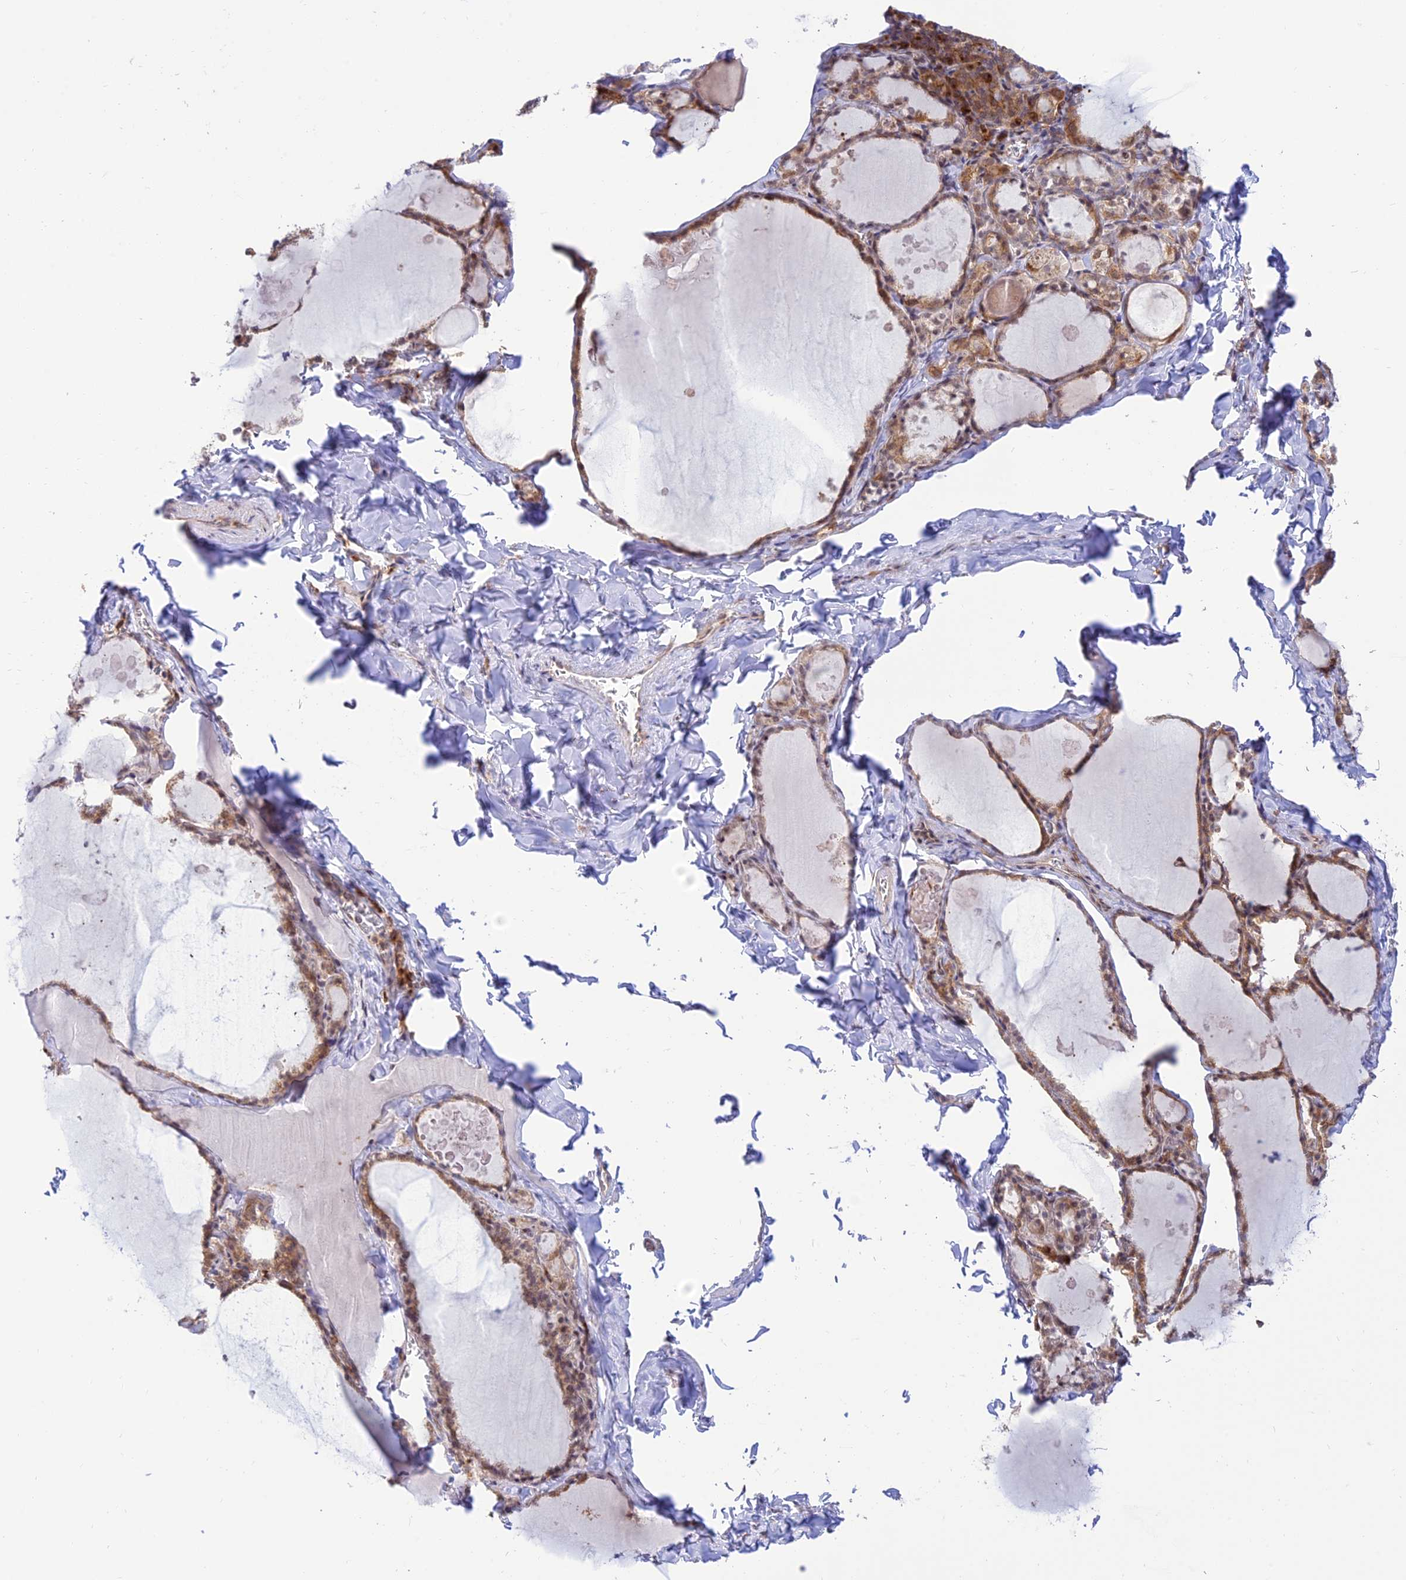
{"staining": {"intensity": "moderate", "quantity": ">75%", "location": "cytoplasmic/membranous"}, "tissue": "thyroid gland", "cell_type": "Glandular cells", "image_type": "normal", "snomed": [{"axis": "morphology", "description": "Normal tissue, NOS"}, {"axis": "topography", "description": "Thyroid gland"}], "caption": "Thyroid gland stained with DAB IHC shows medium levels of moderate cytoplasmic/membranous positivity in approximately >75% of glandular cells.", "gene": "GOLGA3", "patient": {"sex": "male", "age": 56}}